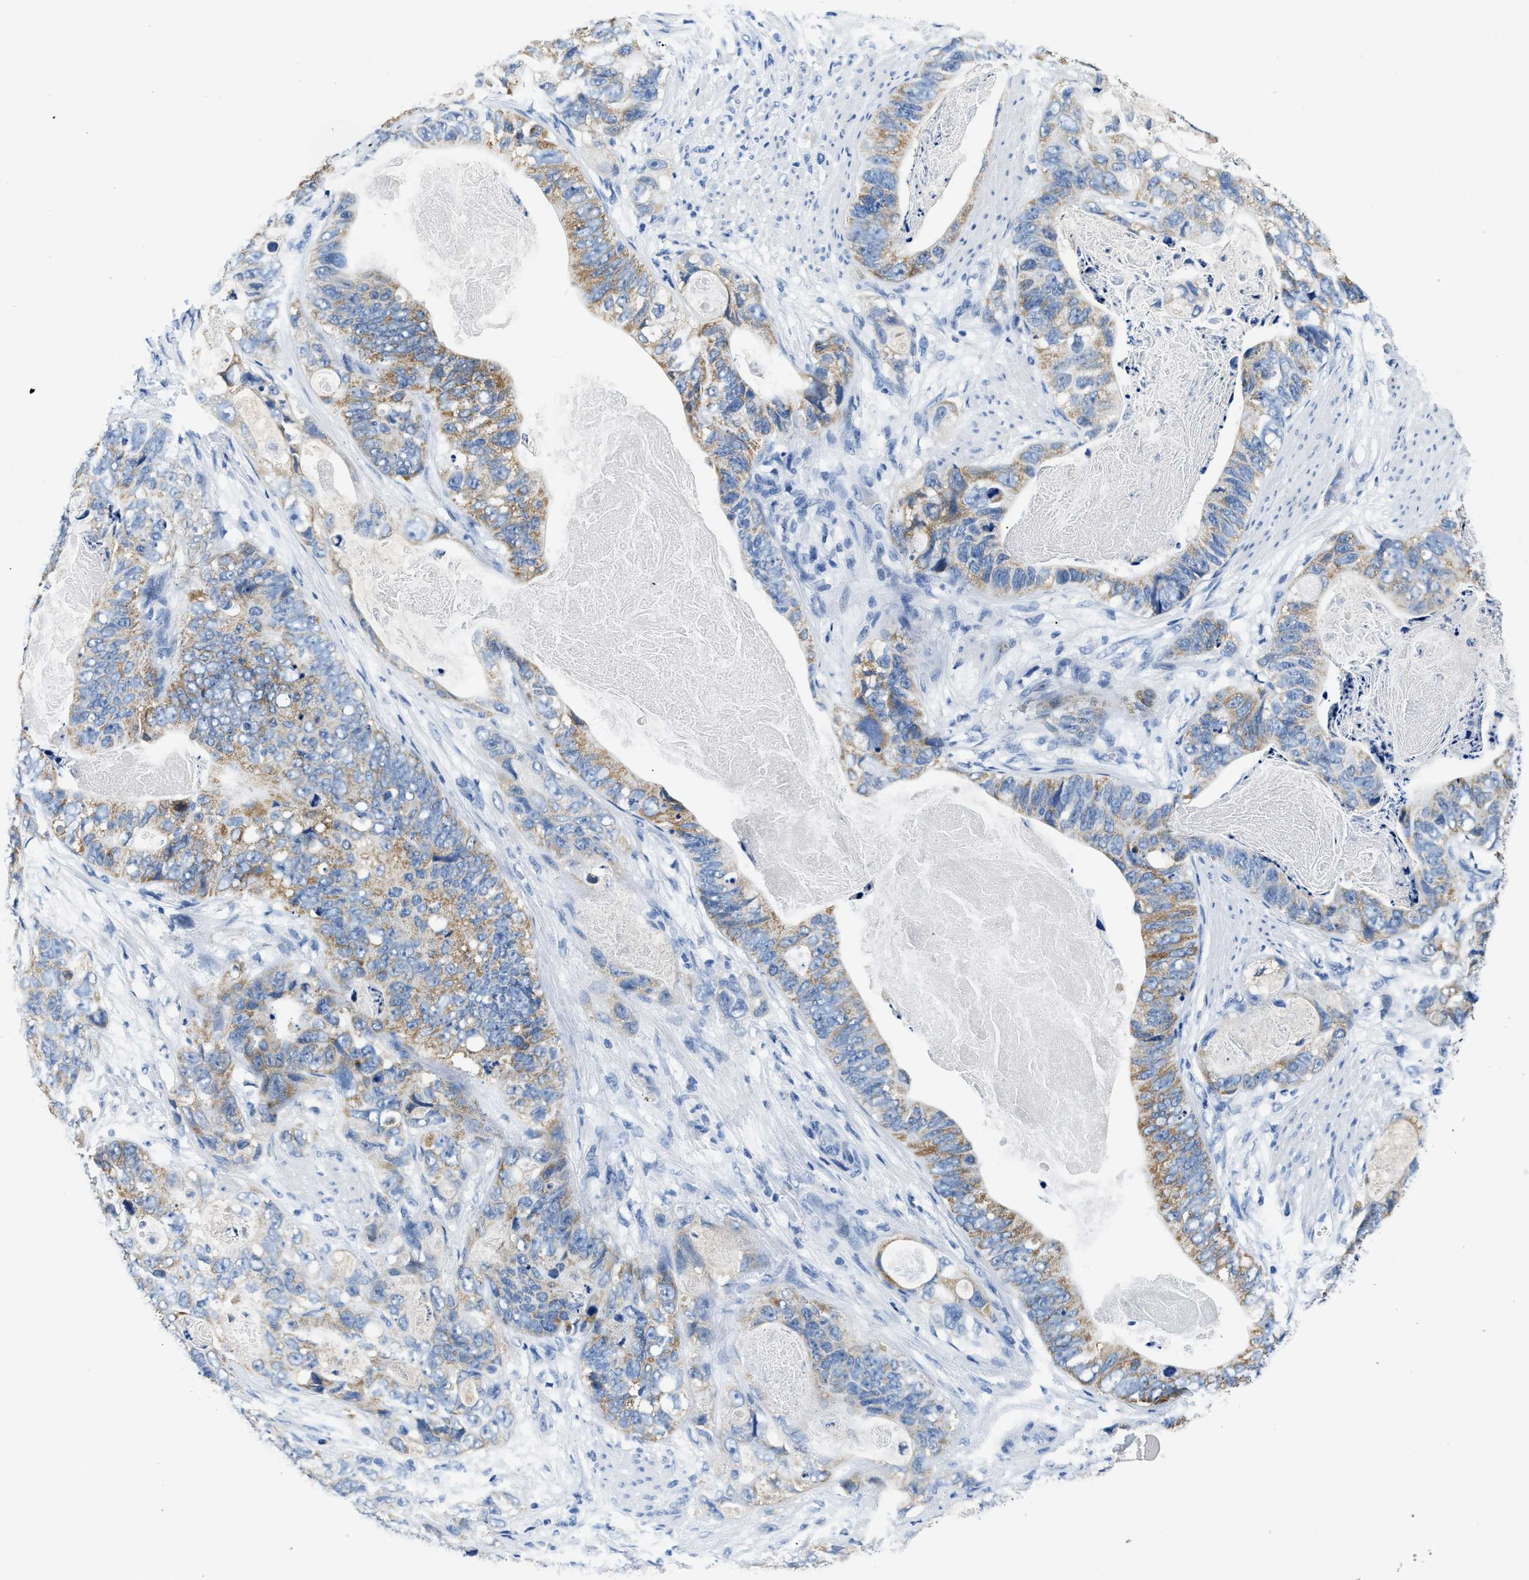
{"staining": {"intensity": "moderate", "quantity": ">75%", "location": "cytoplasmic/membranous"}, "tissue": "stomach cancer", "cell_type": "Tumor cells", "image_type": "cancer", "snomed": [{"axis": "morphology", "description": "Adenocarcinoma, NOS"}, {"axis": "topography", "description": "Stomach"}], "caption": "Immunohistochemistry (IHC) staining of stomach cancer (adenocarcinoma), which shows medium levels of moderate cytoplasmic/membranous positivity in approximately >75% of tumor cells indicating moderate cytoplasmic/membranous protein staining. The staining was performed using DAB (3,3'-diaminobenzidine) (brown) for protein detection and nuclei were counterstained in hematoxylin (blue).", "gene": "PCK2", "patient": {"sex": "female", "age": 89}}